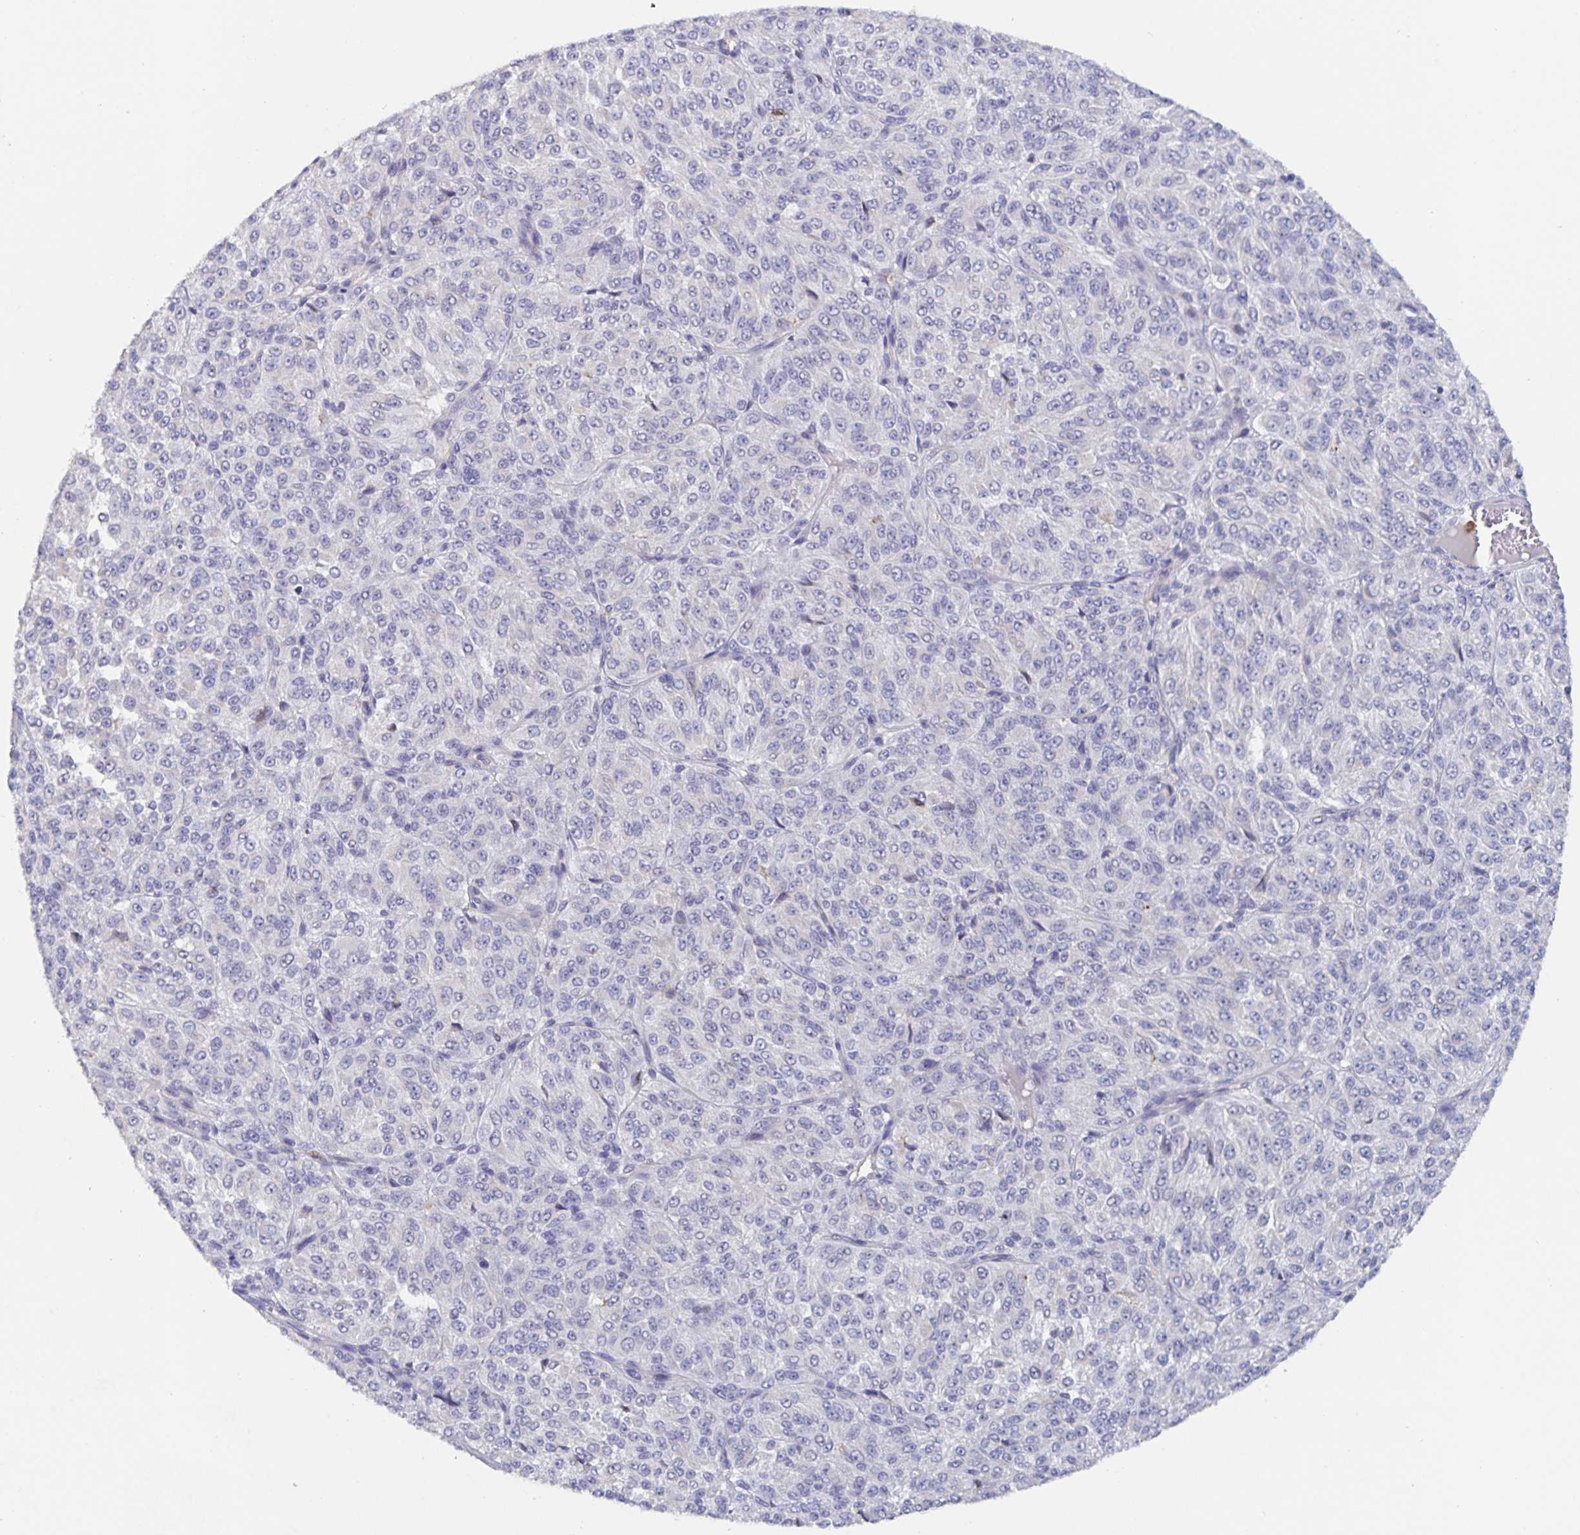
{"staining": {"intensity": "negative", "quantity": "none", "location": "none"}, "tissue": "melanoma", "cell_type": "Tumor cells", "image_type": "cancer", "snomed": [{"axis": "morphology", "description": "Malignant melanoma, Metastatic site"}, {"axis": "topography", "description": "Brain"}], "caption": "DAB (3,3'-diaminobenzidine) immunohistochemical staining of malignant melanoma (metastatic site) demonstrates no significant staining in tumor cells.", "gene": "CDC42BPG", "patient": {"sex": "female", "age": 56}}